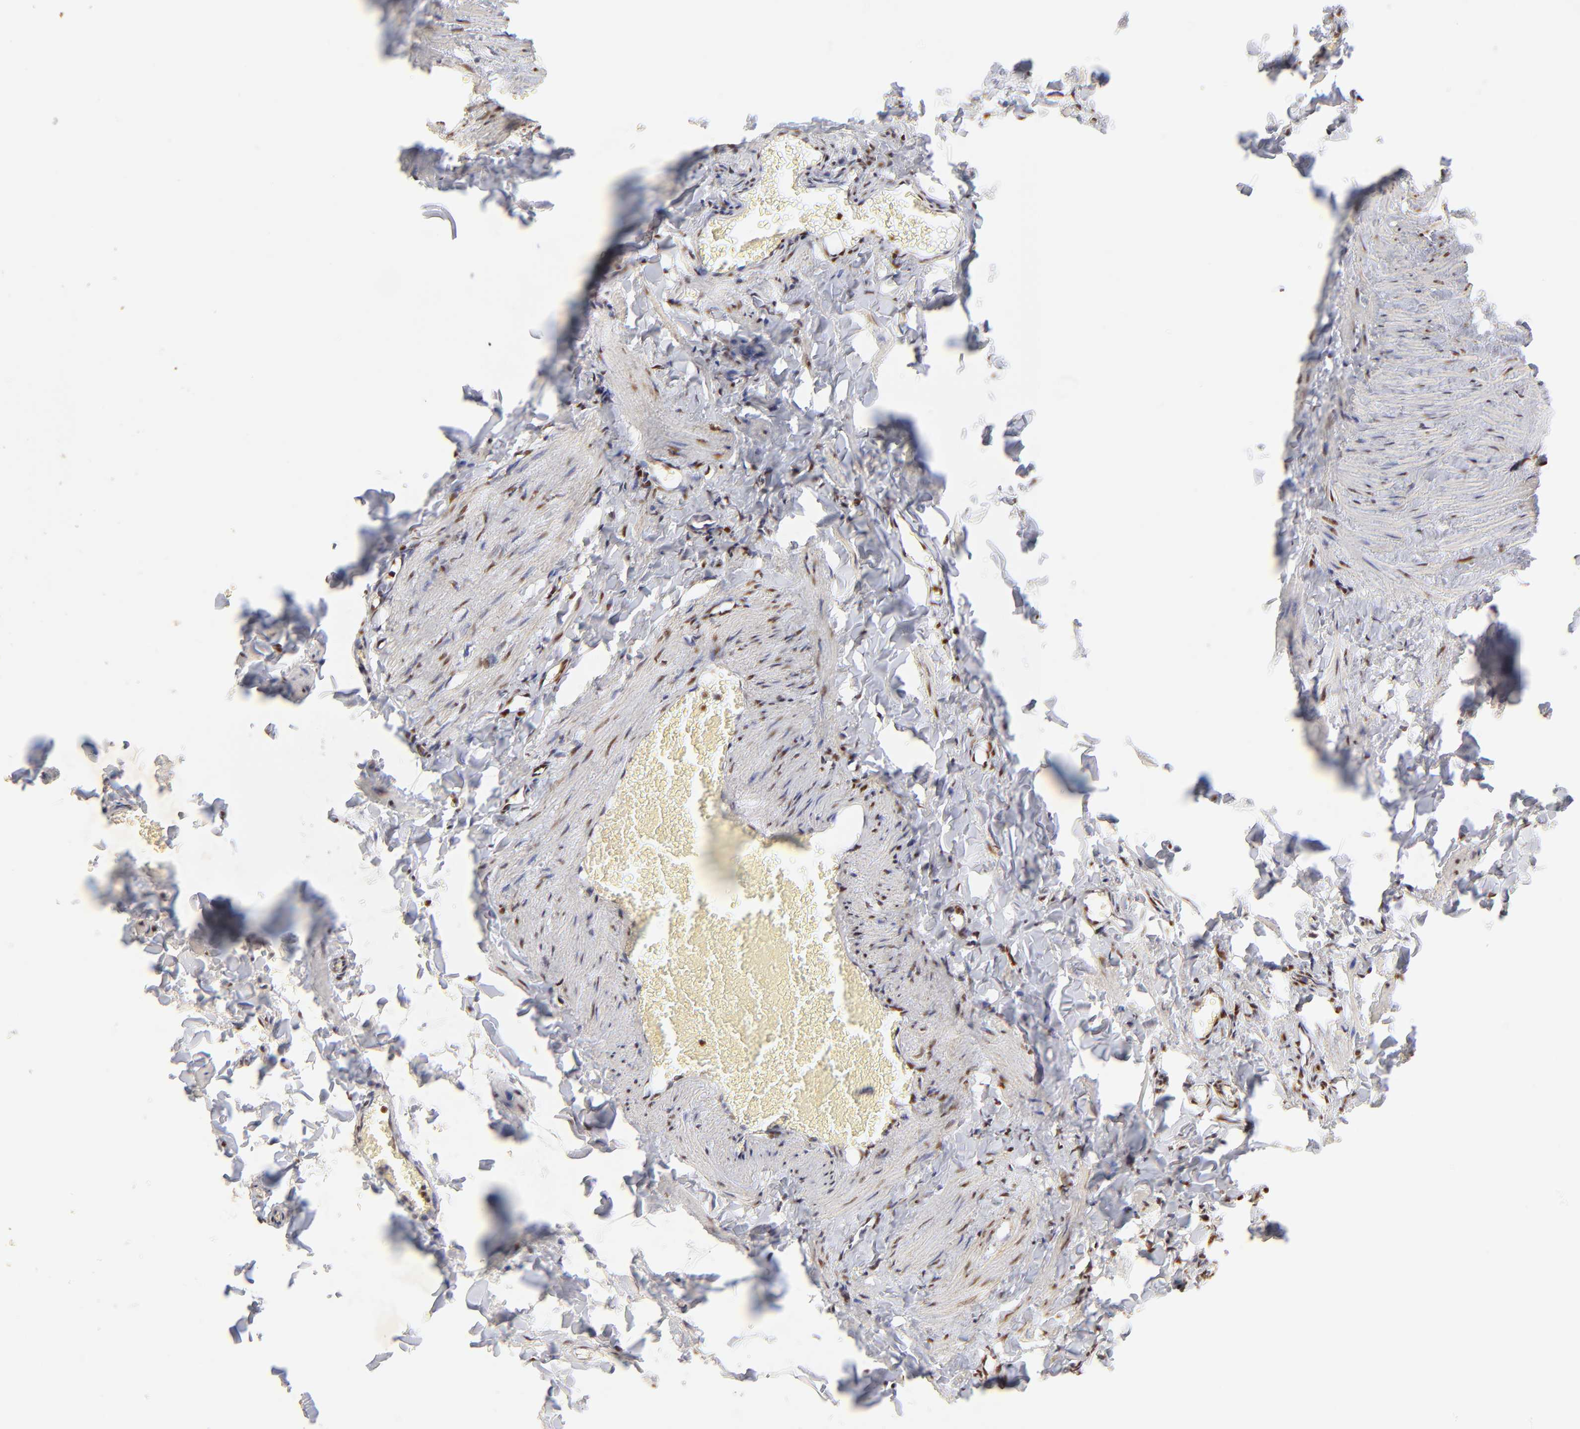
{"staining": {"intensity": "strong", "quantity": ">75%", "location": "nuclear"}, "tissue": "adipose tissue", "cell_type": "Adipocytes", "image_type": "normal", "snomed": [{"axis": "morphology", "description": "Normal tissue, NOS"}, {"axis": "topography", "description": "Vascular tissue"}], "caption": "Normal adipose tissue displays strong nuclear positivity in approximately >75% of adipocytes, visualized by immunohistochemistry.", "gene": "MED15", "patient": {"sex": "male", "age": 41}}